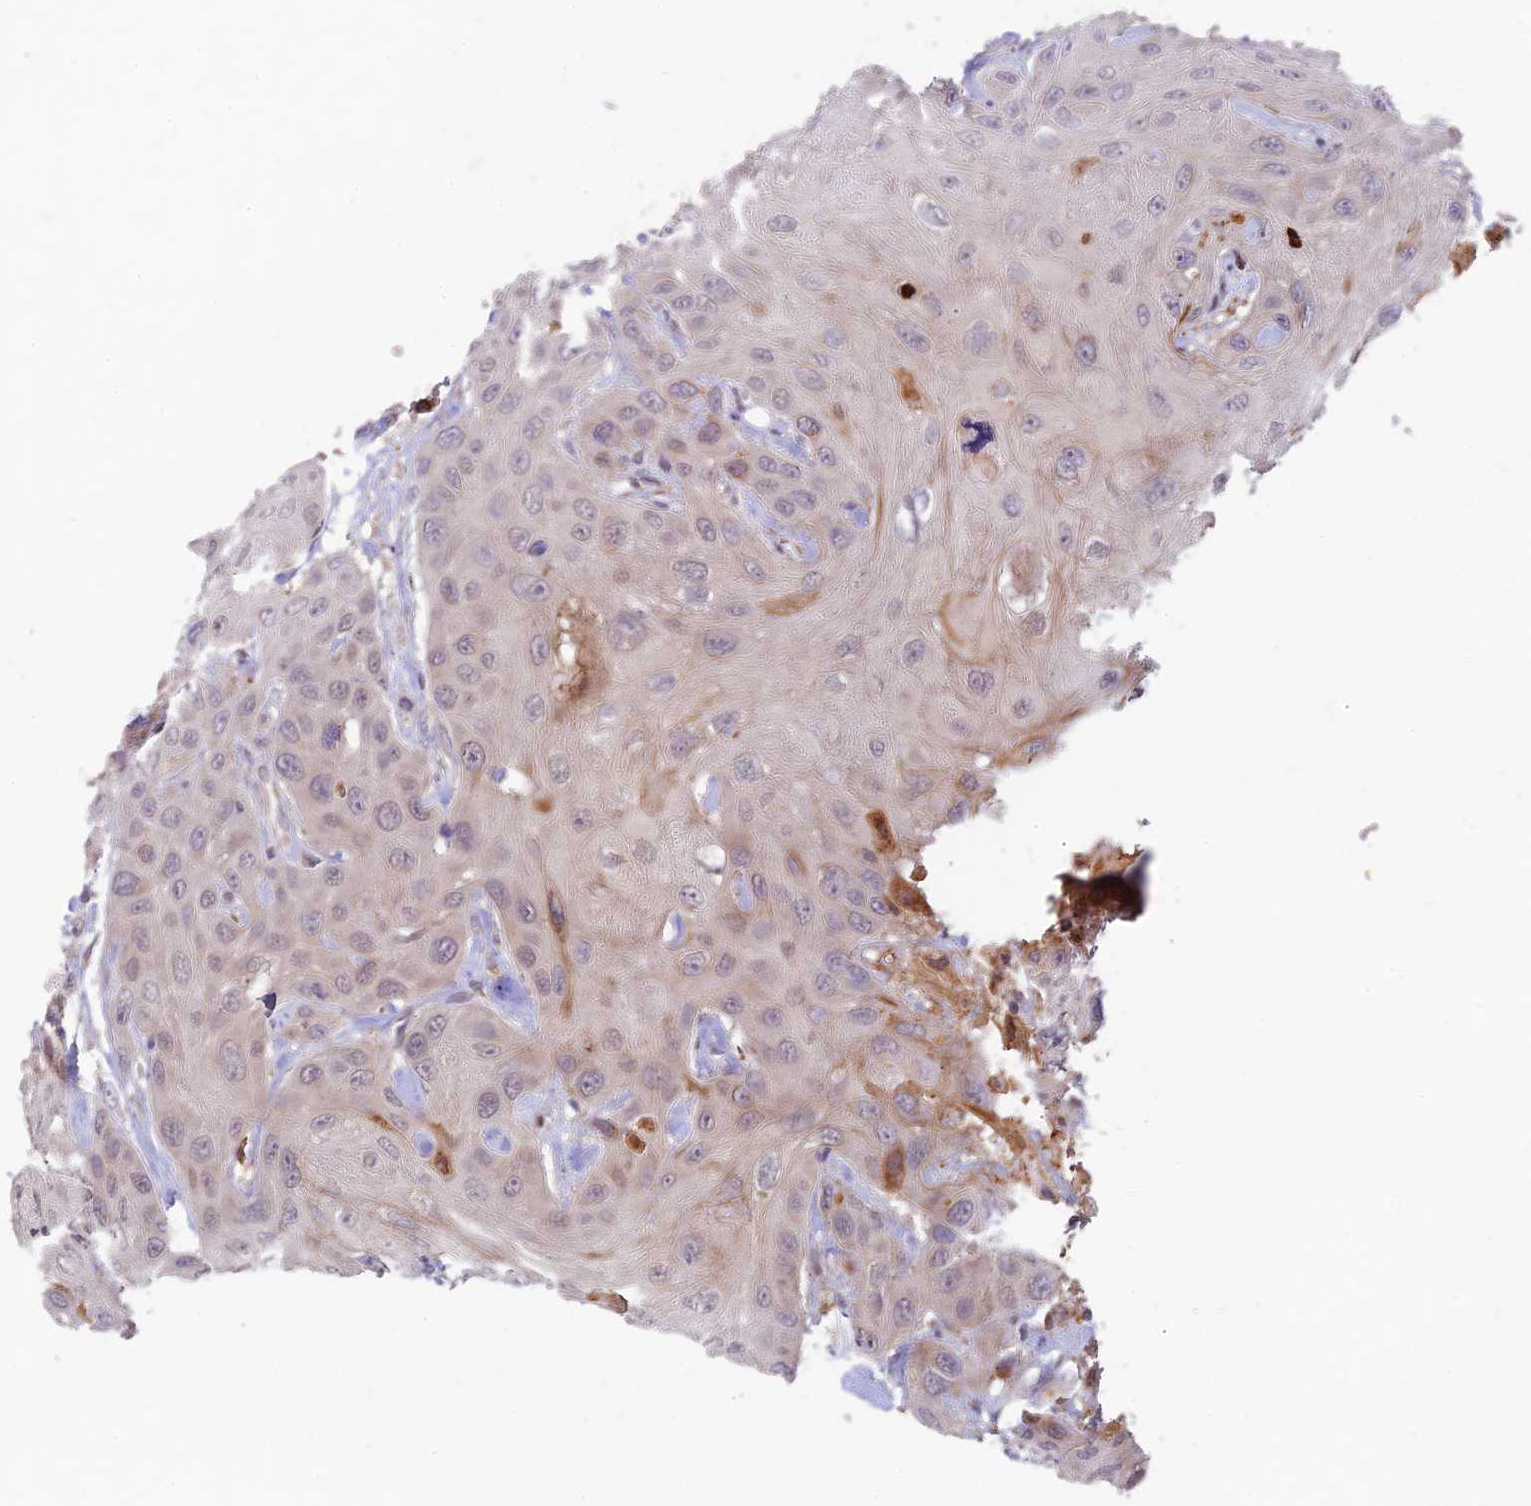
{"staining": {"intensity": "negative", "quantity": "none", "location": "none"}, "tissue": "head and neck cancer", "cell_type": "Tumor cells", "image_type": "cancer", "snomed": [{"axis": "morphology", "description": "Squamous cell carcinoma, NOS"}, {"axis": "topography", "description": "Head-Neck"}], "caption": "Photomicrograph shows no significant protein staining in tumor cells of head and neck cancer.", "gene": "ASPDH", "patient": {"sex": "male", "age": 81}}